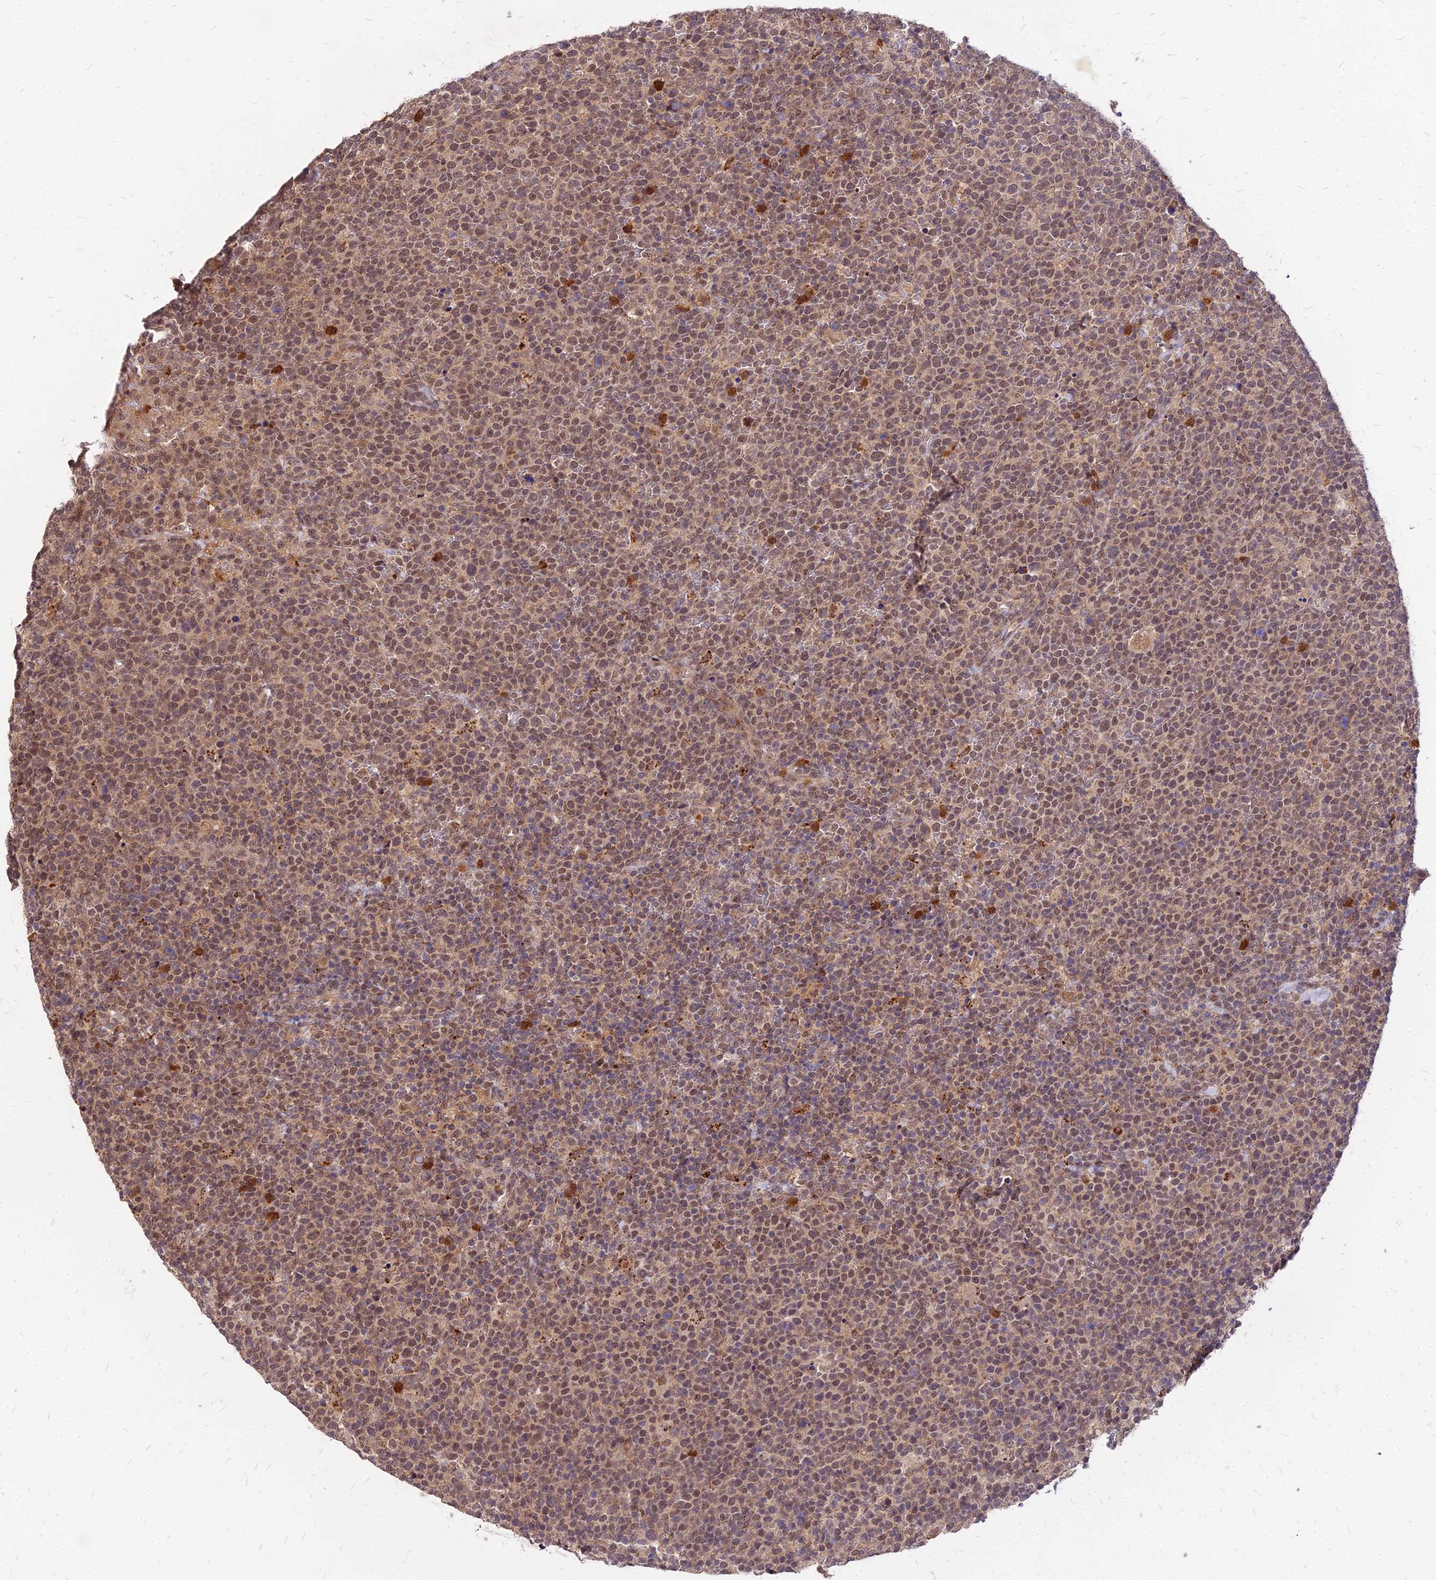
{"staining": {"intensity": "moderate", "quantity": ">75%", "location": "nuclear"}, "tissue": "lymphoma", "cell_type": "Tumor cells", "image_type": "cancer", "snomed": [{"axis": "morphology", "description": "Malignant lymphoma, non-Hodgkin's type, High grade"}, {"axis": "topography", "description": "Lymph node"}], "caption": "IHC (DAB) staining of human malignant lymphoma, non-Hodgkin's type (high-grade) exhibits moderate nuclear protein expression in approximately >75% of tumor cells.", "gene": "APBA3", "patient": {"sex": "male", "age": 61}}